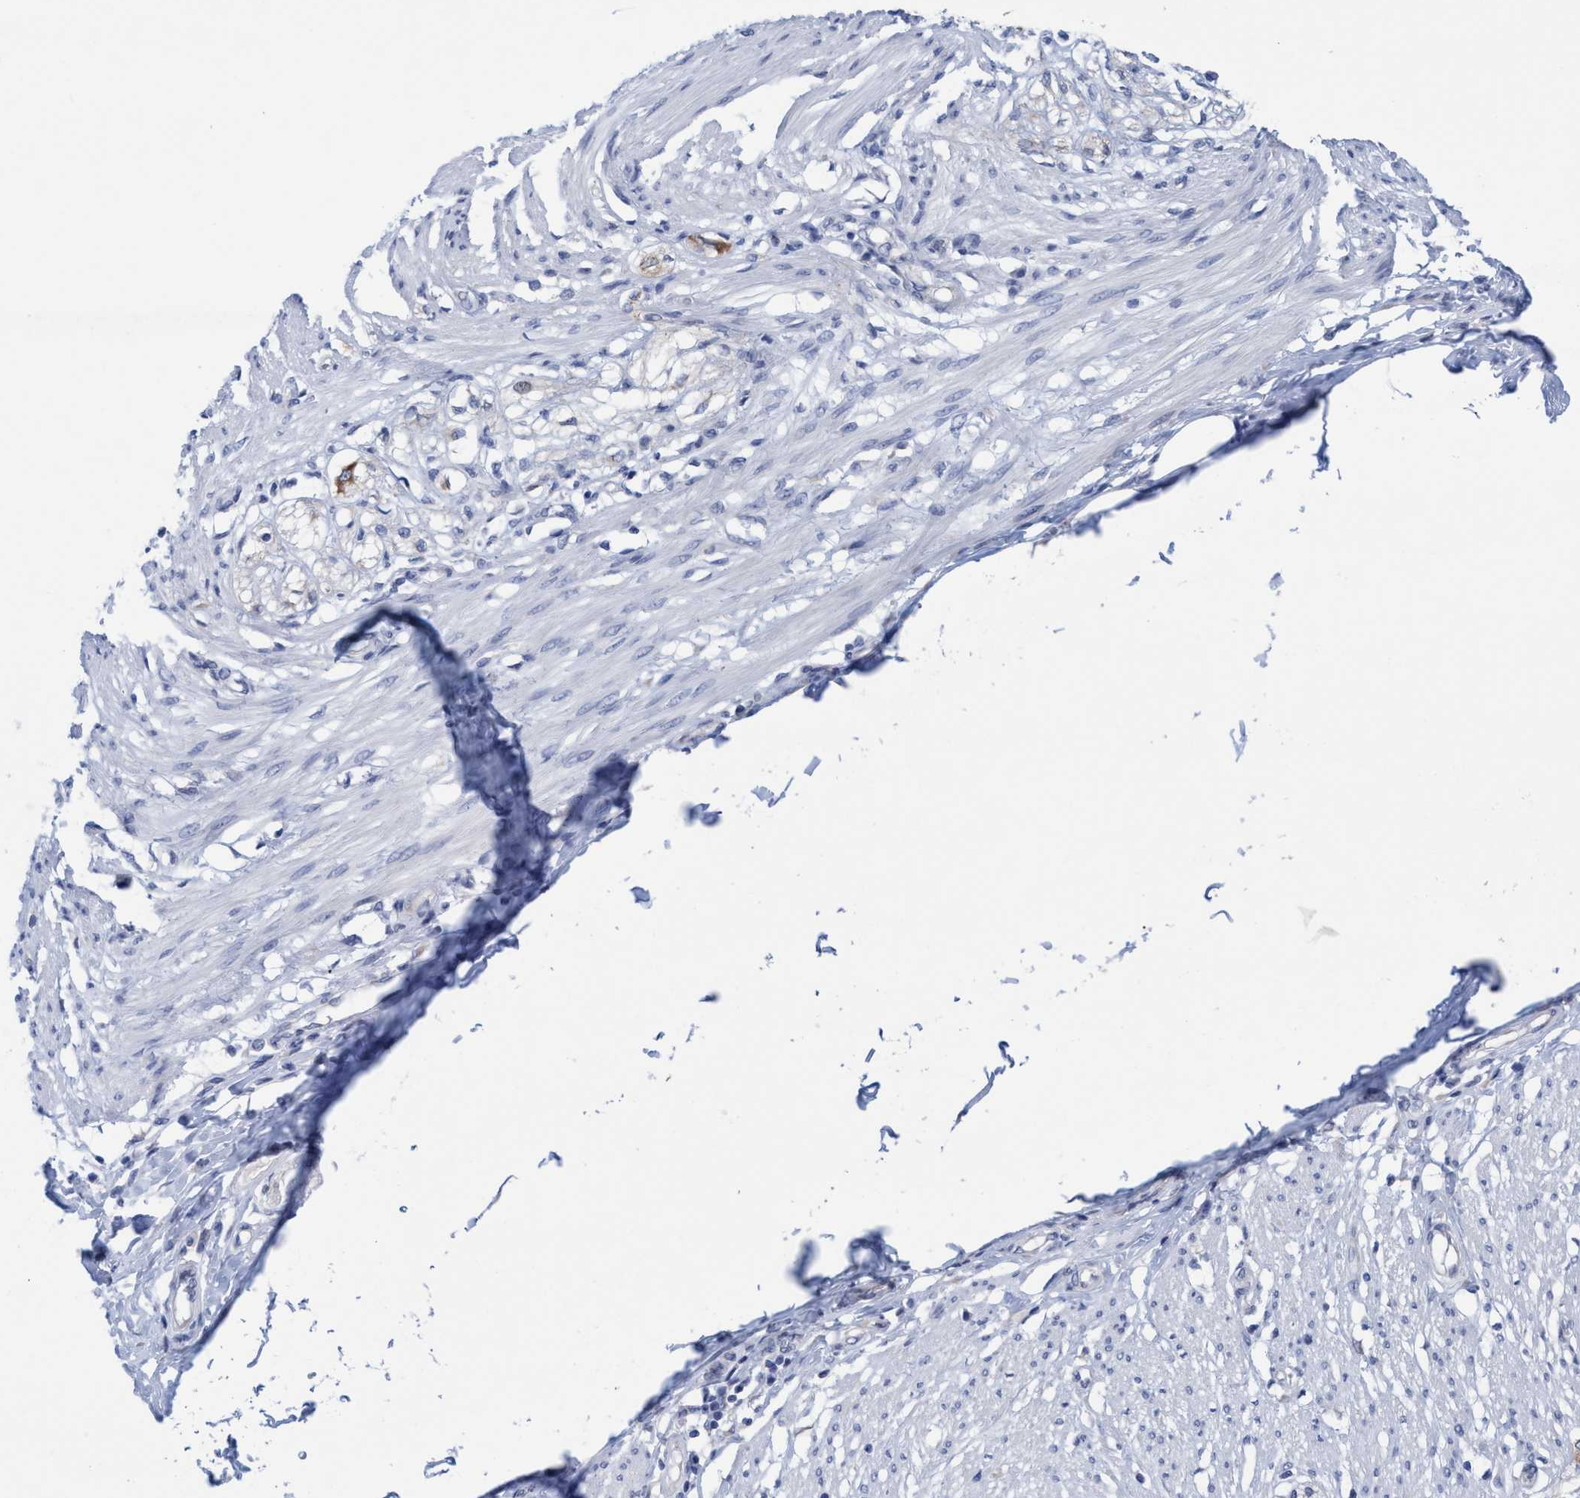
{"staining": {"intensity": "negative", "quantity": "none", "location": "none"}, "tissue": "smooth muscle", "cell_type": "Smooth muscle cells", "image_type": "normal", "snomed": [{"axis": "morphology", "description": "Normal tissue, NOS"}, {"axis": "morphology", "description": "Adenocarcinoma, NOS"}, {"axis": "topography", "description": "Colon"}, {"axis": "topography", "description": "Peripheral nerve tissue"}], "caption": "This is an immunohistochemistry (IHC) photomicrograph of unremarkable smooth muscle. There is no positivity in smooth muscle cells.", "gene": "RSAD1", "patient": {"sex": "male", "age": 14}}